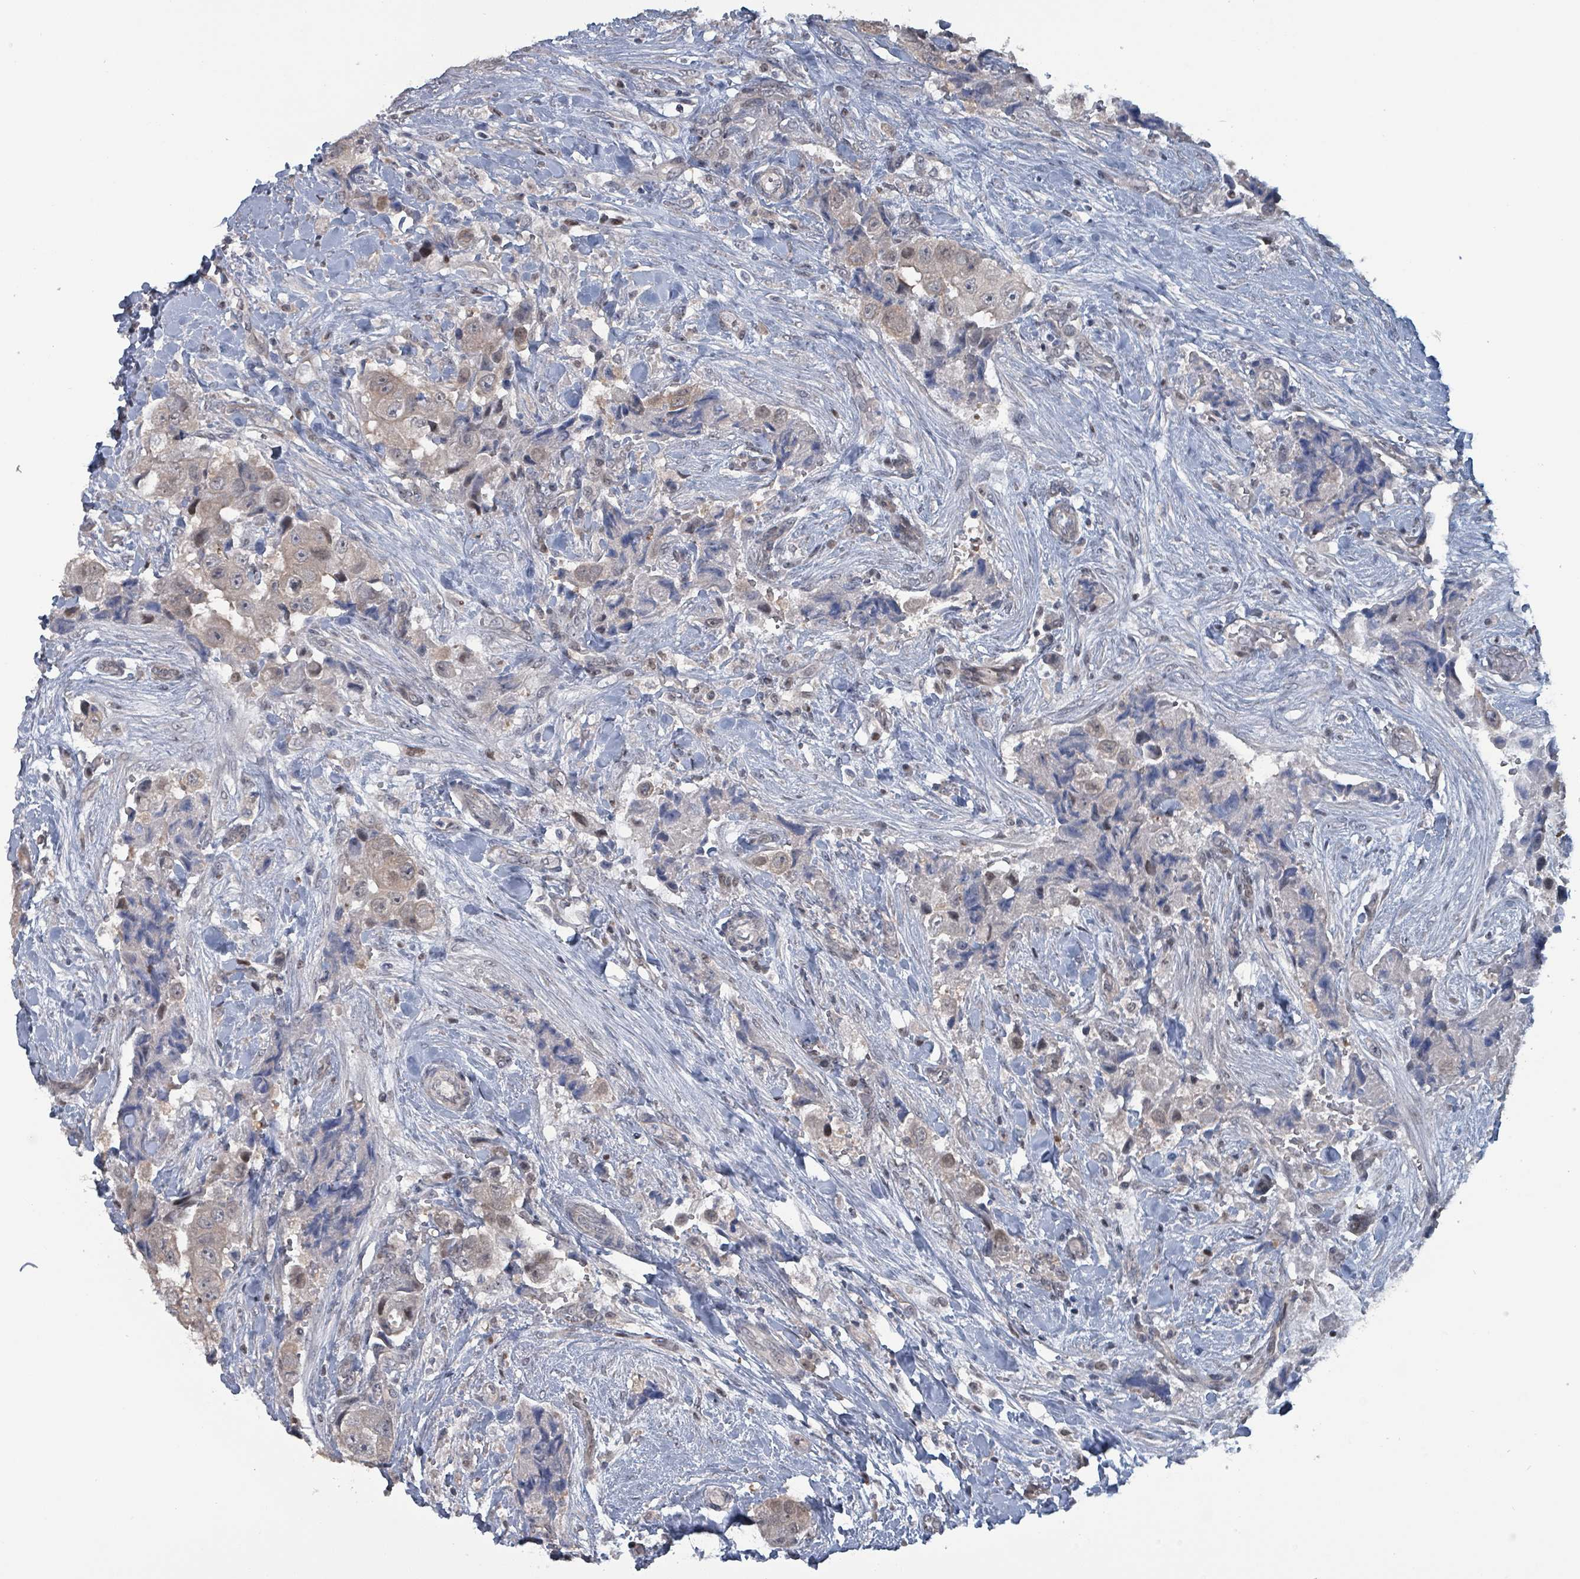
{"staining": {"intensity": "weak", "quantity": "25%-75%", "location": "cytoplasmic/membranous"}, "tissue": "breast cancer", "cell_type": "Tumor cells", "image_type": "cancer", "snomed": [{"axis": "morphology", "description": "Normal tissue, NOS"}, {"axis": "morphology", "description": "Duct carcinoma"}, {"axis": "topography", "description": "Breast"}], "caption": "Protein expression analysis of human invasive ductal carcinoma (breast) reveals weak cytoplasmic/membranous expression in about 25%-75% of tumor cells.", "gene": "BIVM", "patient": {"sex": "female", "age": 62}}